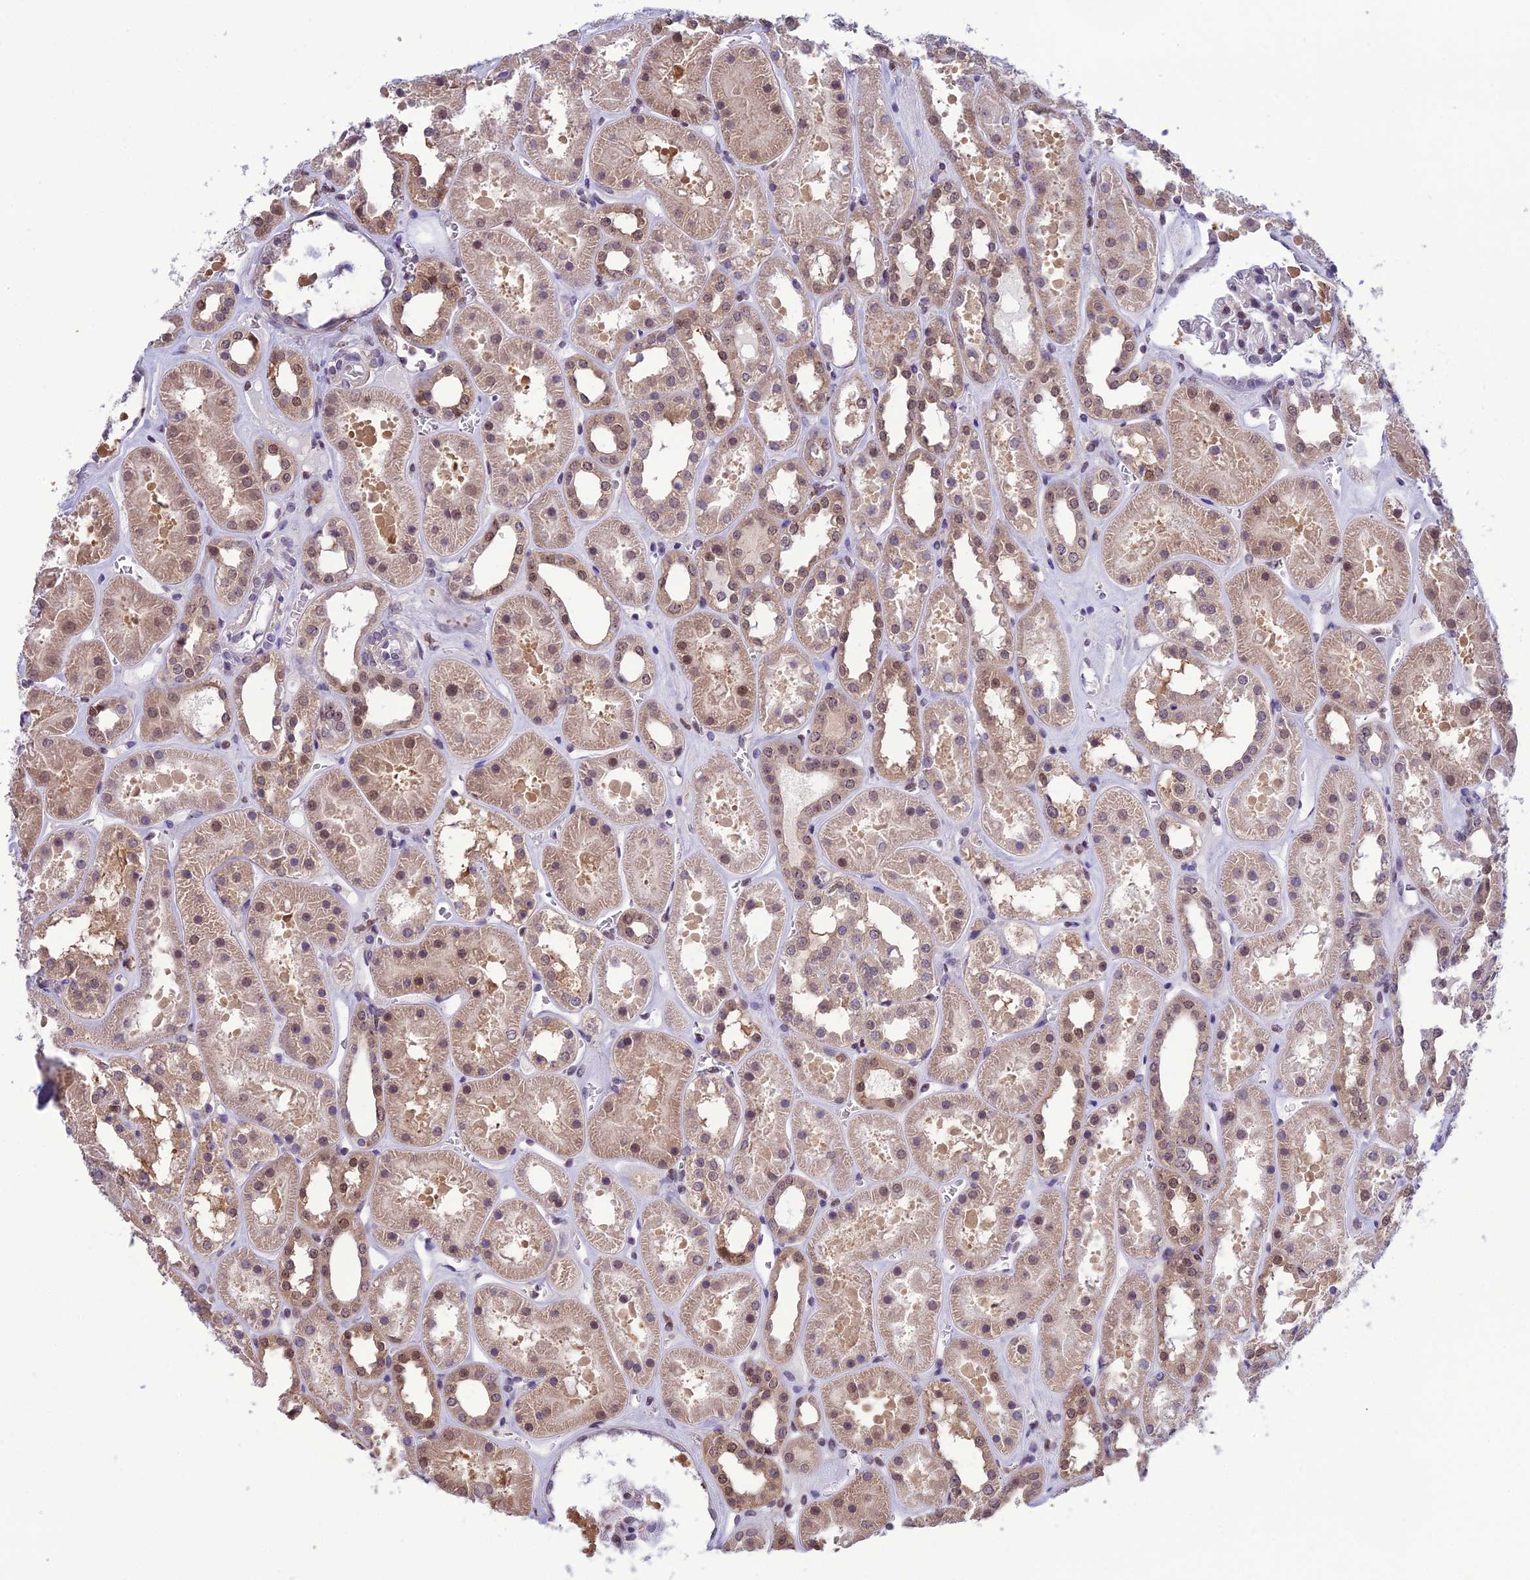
{"staining": {"intensity": "weak", "quantity": "25%-75%", "location": "nuclear"}, "tissue": "kidney", "cell_type": "Cells in glomeruli", "image_type": "normal", "snomed": [{"axis": "morphology", "description": "Normal tissue, NOS"}, {"axis": "topography", "description": "Kidney"}], "caption": "Benign kidney demonstrates weak nuclear expression in about 25%-75% of cells in glomeruli The staining was performed using DAB to visualize the protein expression in brown, while the nuclei were stained in blue with hematoxylin (Magnification: 20x)..", "gene": "MIS12", "patient": {"sex": "female", "age": 41}}